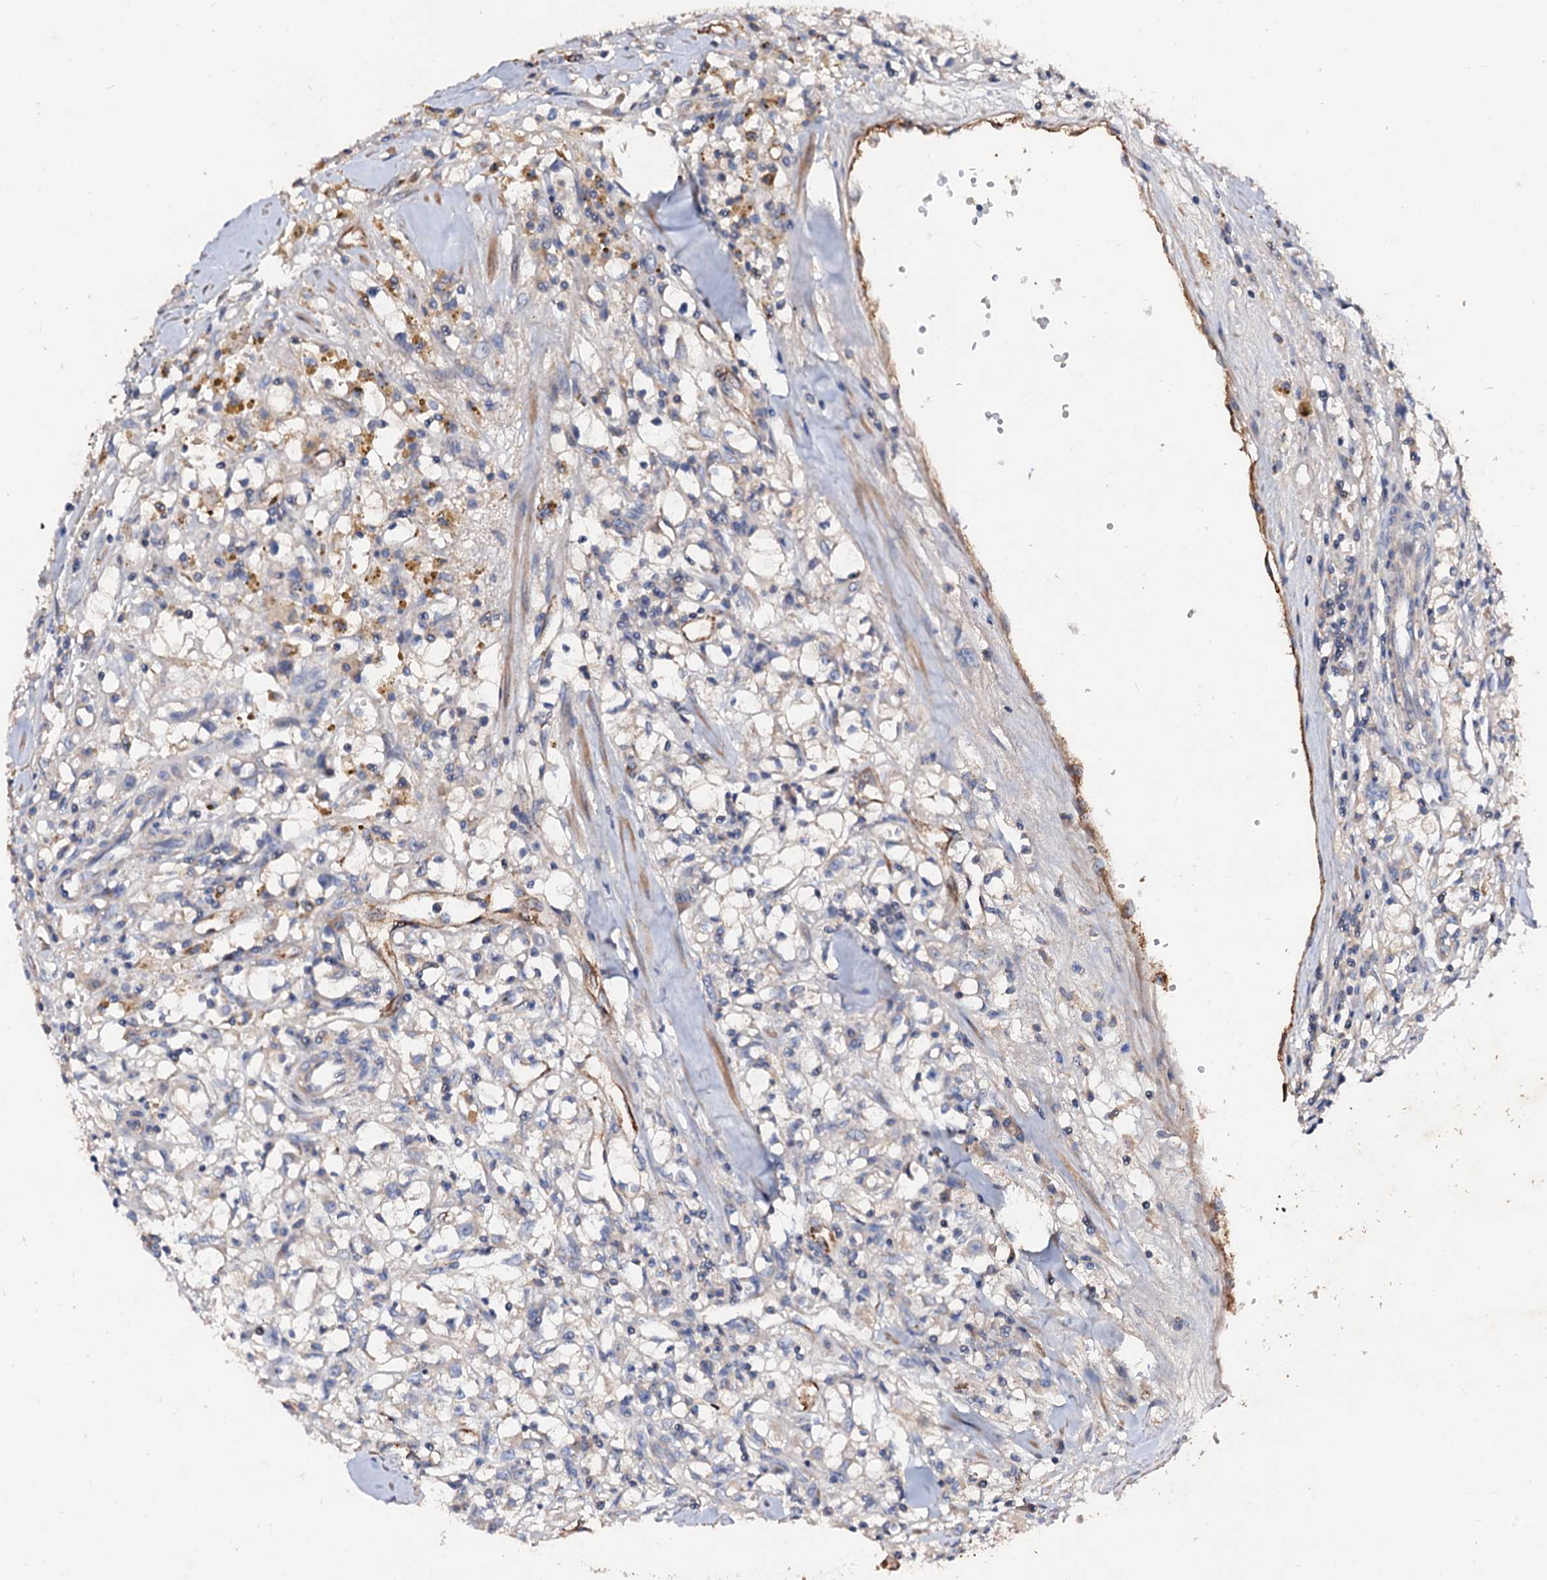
{"staining": {"intensity": "negative", "quantity": "none", "location": "none"}, "tissue": "renal cancer", "cell_type": "Tumor cells", "image_type": "cancer", "snomed": [{"axis": "morphology", "description": "Adenocarcinoma, NOS"}, {"axis": "topography", "description": "Kidney"}], "caption": "Immunohistochemistry (IHC) histopathology image of neoplastic tissue: human renal cancer (adenocarcinoma) stained with DAB shows no significant protein positivity in tumor cells.", "gene": "FIBIN", "patient": {"sex": "male", "age": 56}}